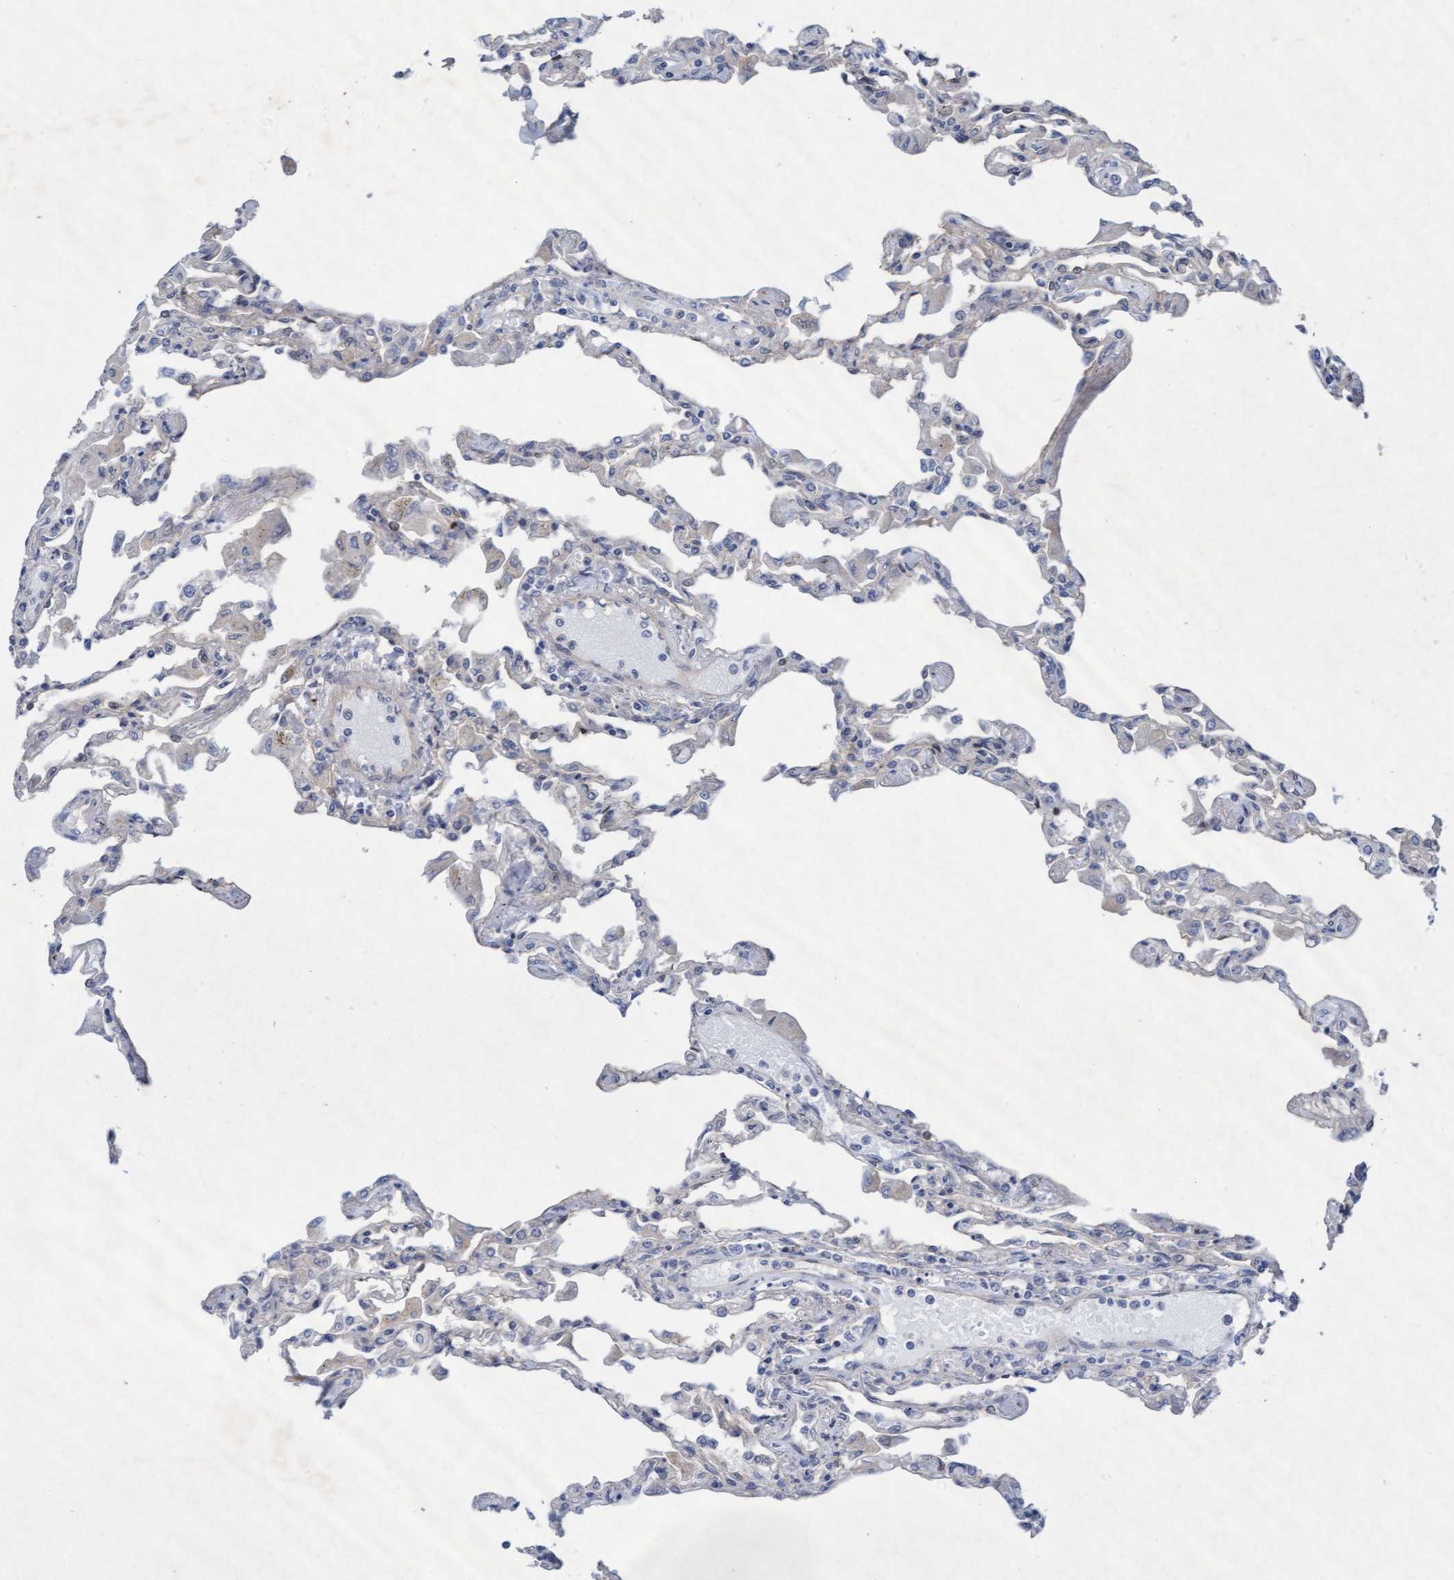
{"staining": {"intensity": "weak", "quantity": "25%-75%", "location": "cytoplasmic/membranous"}, "tissue": "lung", "cell_type": "Alveolar cells", "image_type": "normal", "snomed": [{"axis": "morphology", "description": "Normal tissue, NOS"}, {"axis": "topography", "description": "Bronchus"}, {"axis": "topography", "description": "Lung"}], "caption": "Immunohistochemistry (IHC) (DAB) staining of benign lung demonstrates weak cytoplasmic/membranous protein staining in about 25%-75% of alveolar cells. The protein is stained brown, and the nuclei are stained in blue (DAB IHC with brightfield microscopy, high magnification).", "gene": "PLCD1", "patient": {"sex": "female", "age": 49}}